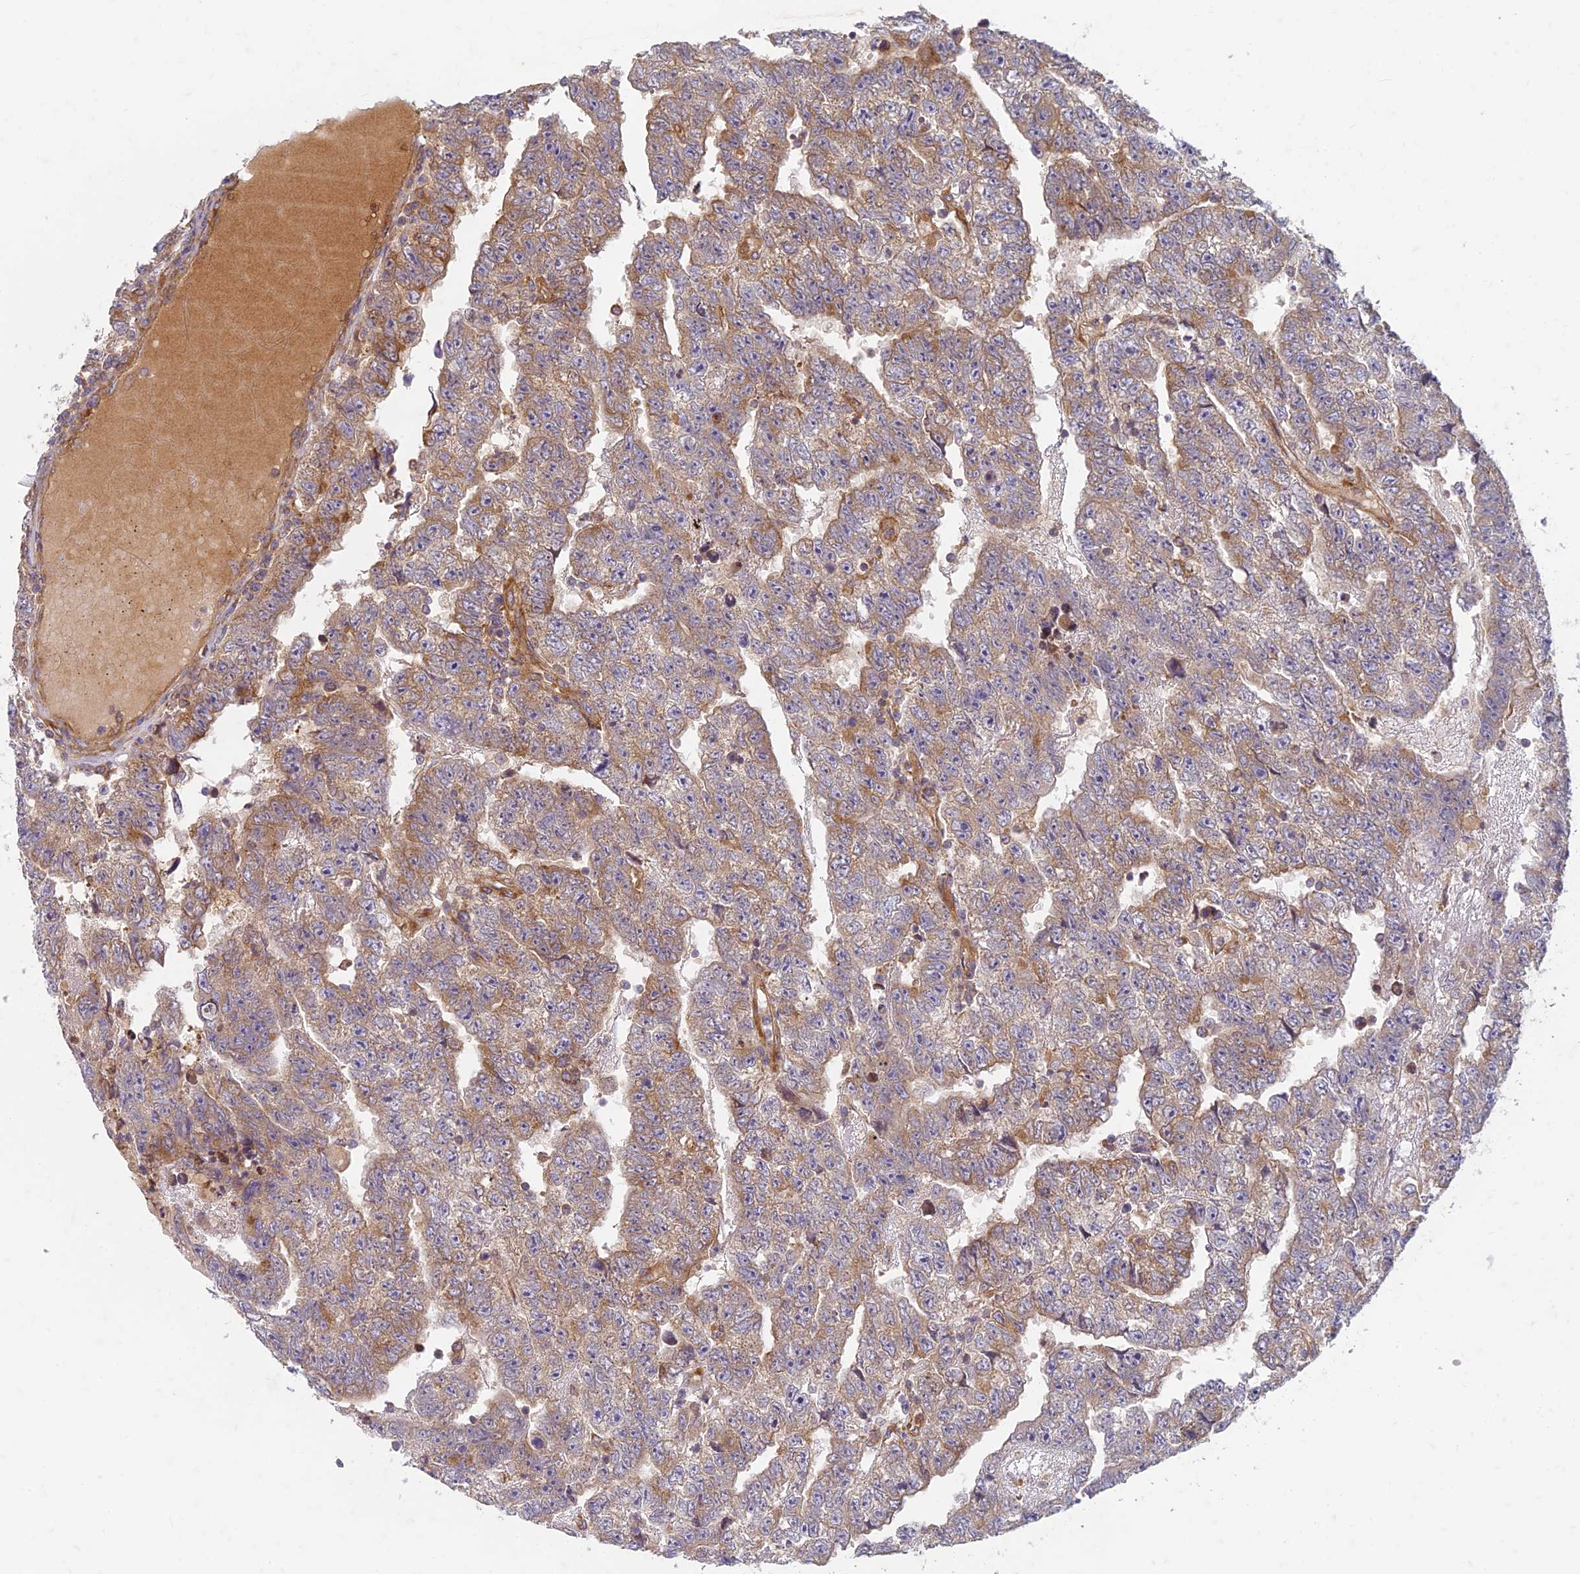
{"staining": {"intensity": "moderate", "quantity": "25%-75%", "location": "cytoplasmic/membranous"}, "tissue": "testis cancer", "cell_type": "Tumor cells", "image_type": "cancer", "snomed": [{"axis": "morphology", "description": "Carcinoma, Embryonal, NOS"}, {"axis": "topography", "description": "Testis"}], "caption": "There is medium levels of moderate cytoplasmic/membranous expression in tumor cells of testis embryonal carcinoma, as demonstrated by immunohistochemical staining (brown color).", "gene": "TCF25", "patient": {"sex": "male", "age": 25}}